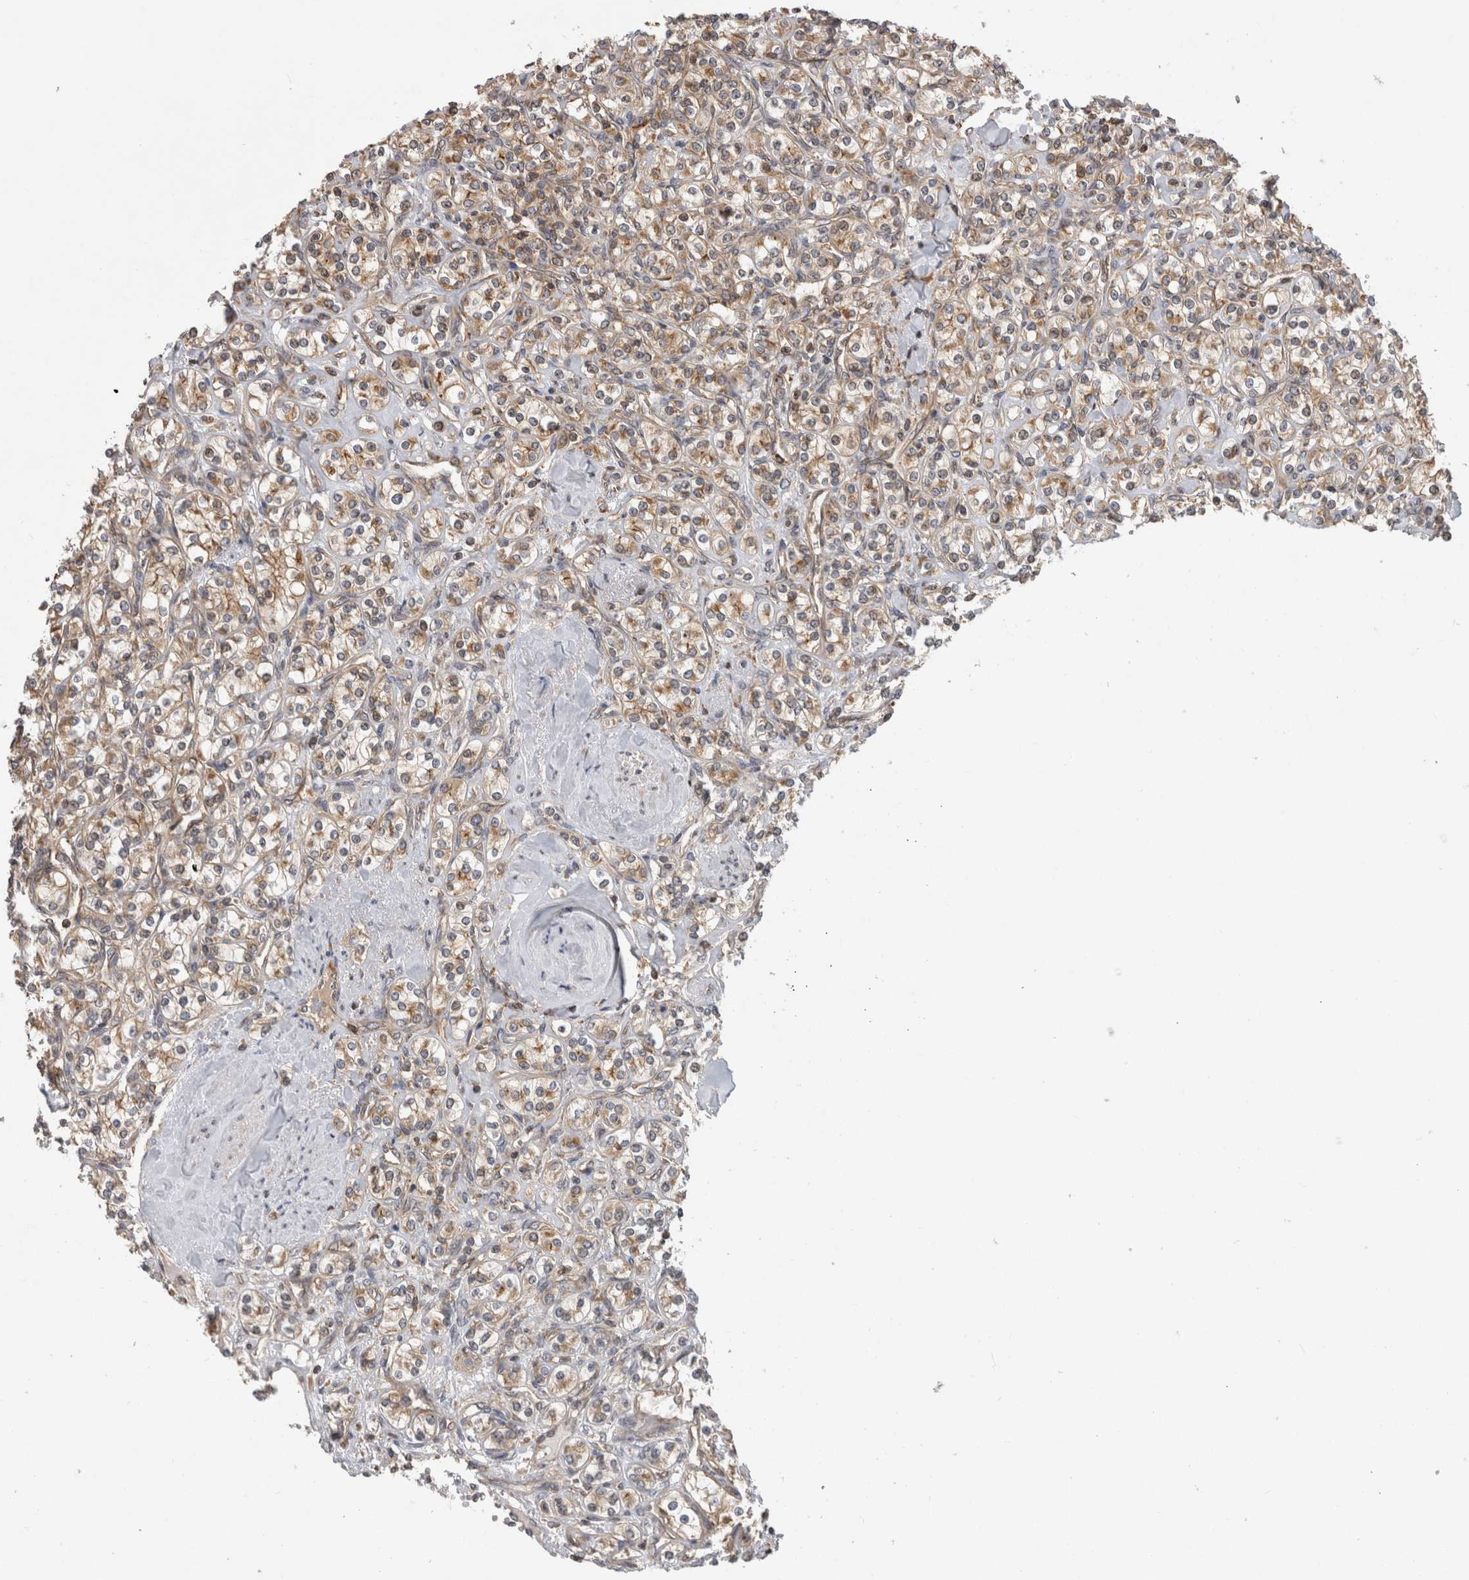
{"staining": {"intensity": "weak", "quantity": ">75%", "location": "cytoplasmic/membranous"}, "tissue": "renal cancer", "cell_type": "Tumor cells", "image_type": "cancer", "snomed": [{"axis": "morphology", "description": "Adenocarcinoma, NOS"}, {"axis": "topography", "description": "Kidney"}], "caption": "The photomicrograph demonstrates staining of renal cancer, revealing weak cytoplasmic/membranous protein expression (brown color) within tumor cells.", "gene": "PARP6", "patient": {"sex": "male", "age": 77}}